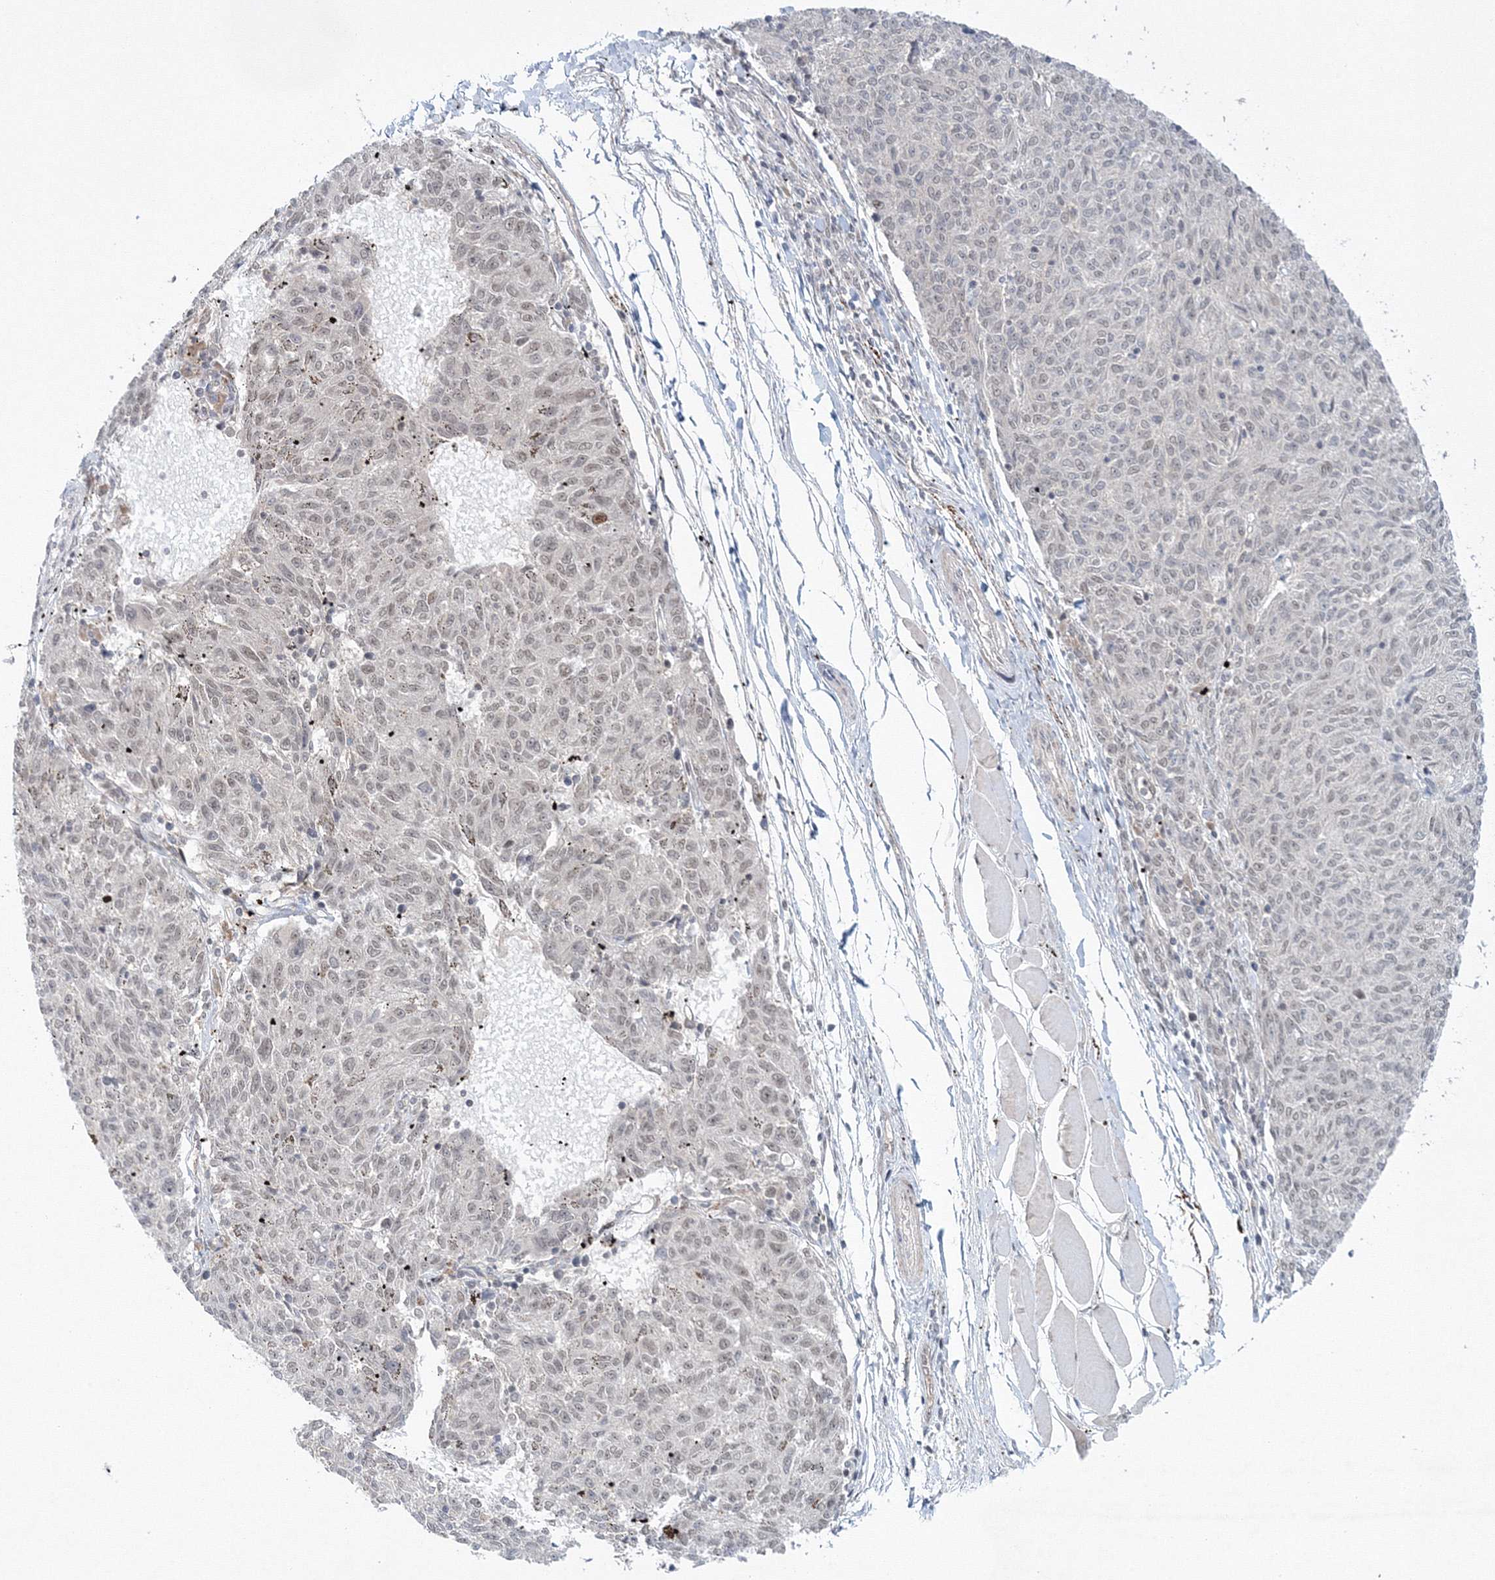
{"staining": {"intensity": "moderate", "quantity": "<25%", "location": "nuclear"}, "tissue": "melanoma", "cell_type": "Tumor cells", "image_type": "cancer", "snomed": [{"axis": "morphology", "description": "Malignant melanoma, NOS"}, {"axis": "topography", "description": "Skin"}], "caption": "An image of melanoma stained for a protein shows moderate nuclear brown staining in tumor cells. The protein is stained brown, and the nuclei are stained in blue (DAB (3,3'-diaminobenzidine) IHC with brightfield microscopy, high magnification).", "gene": "NOA1", "patient": {"sex": "female", "age": 72}}